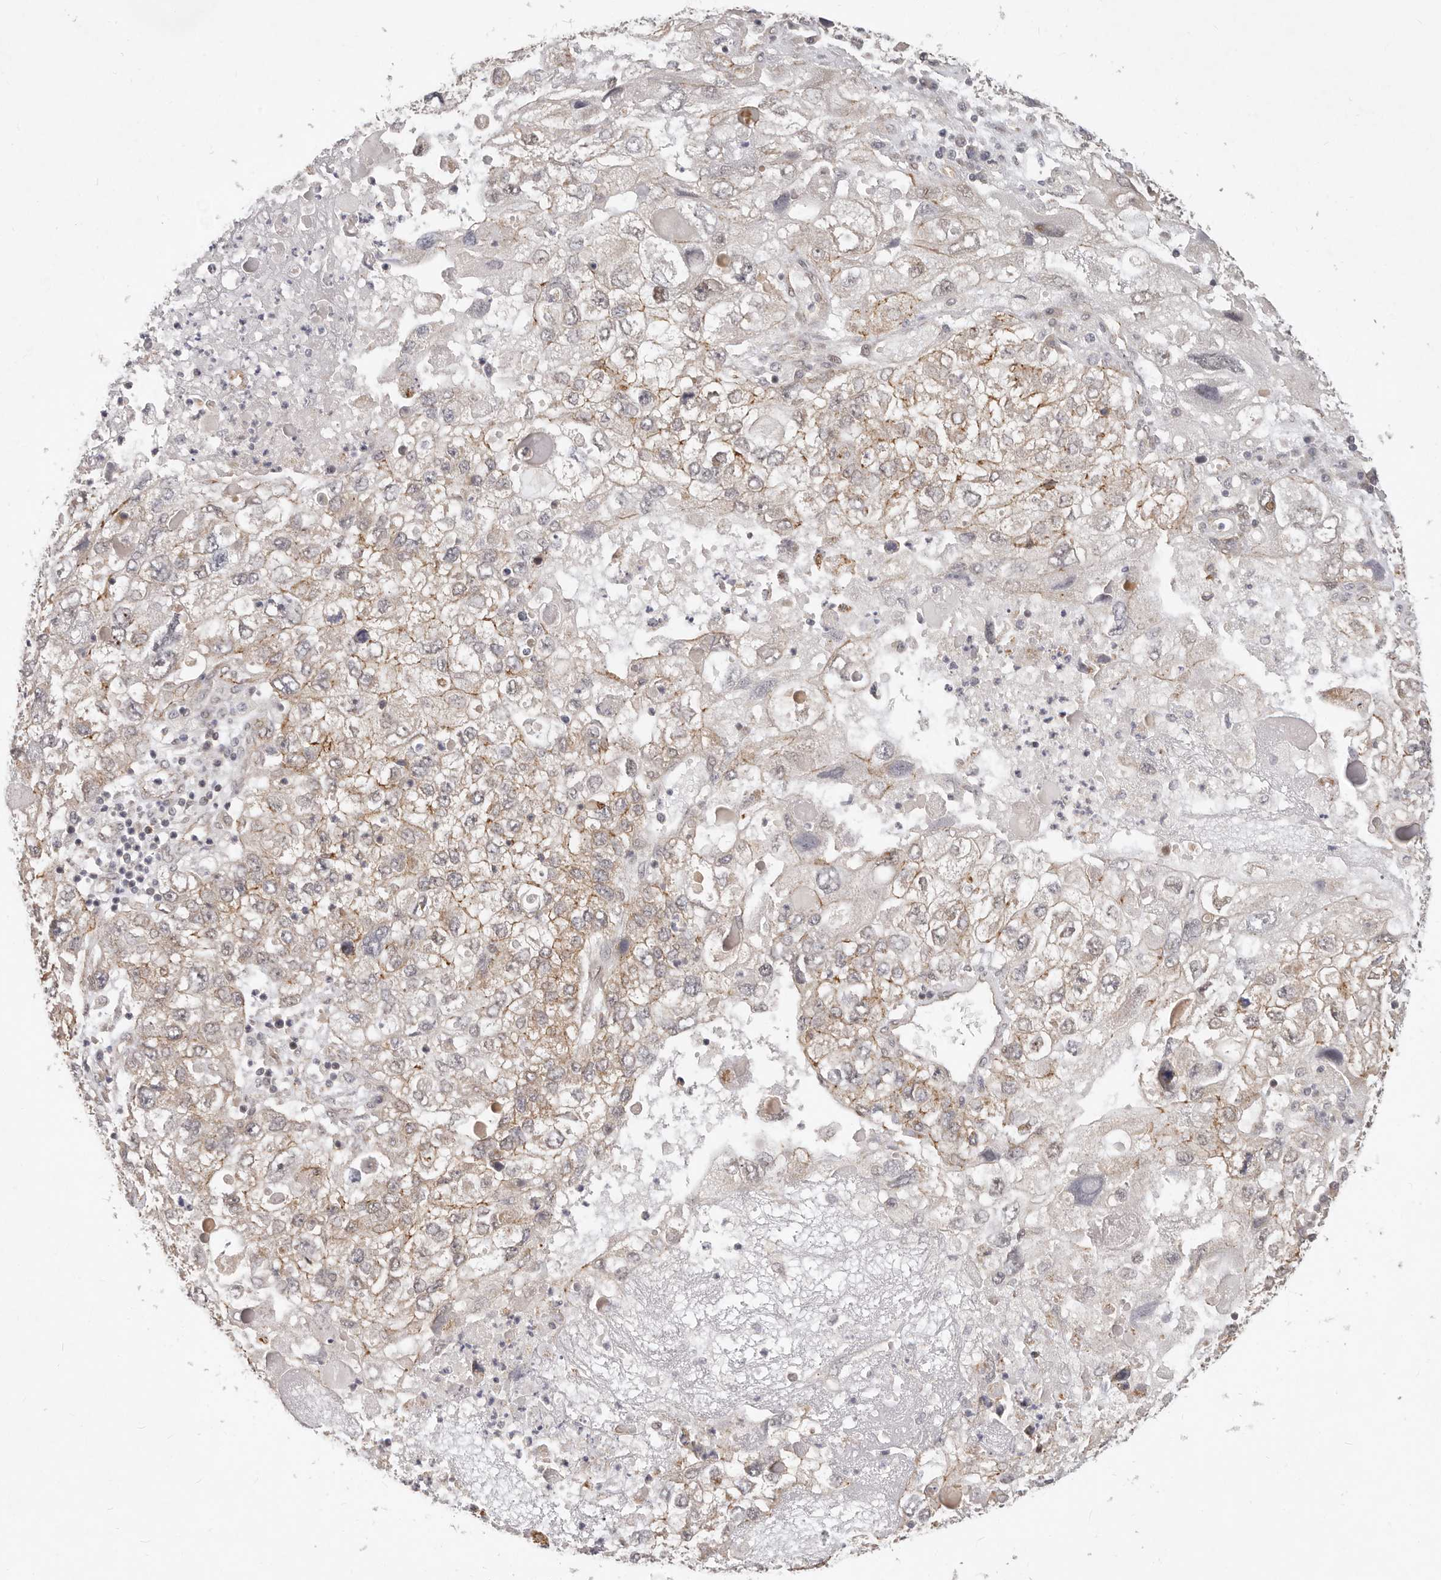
{"staining": {"intensity": "weak", "quantity": ">75%", "location": "cytoplasmic/membranous"}, "tissue": "endometrial cancer", "cell_type": "Tumor cells", "image_type": "cancer", "snomed": [{"axis": "morphology", "description": "Adenocarcinoma, NOS"}, {"axis": "topography", "description": "Endometrium"}], "caption": "This photomicrograph demonstrates immunohistochemistry (IHC) staining of adenocarcinoma (endometrial), with low weak cytoplasmic/membranous expression in approximately >75% of tumor cells.", "gene": "USP49", "patient": {"sex": "female", "age": 49}}